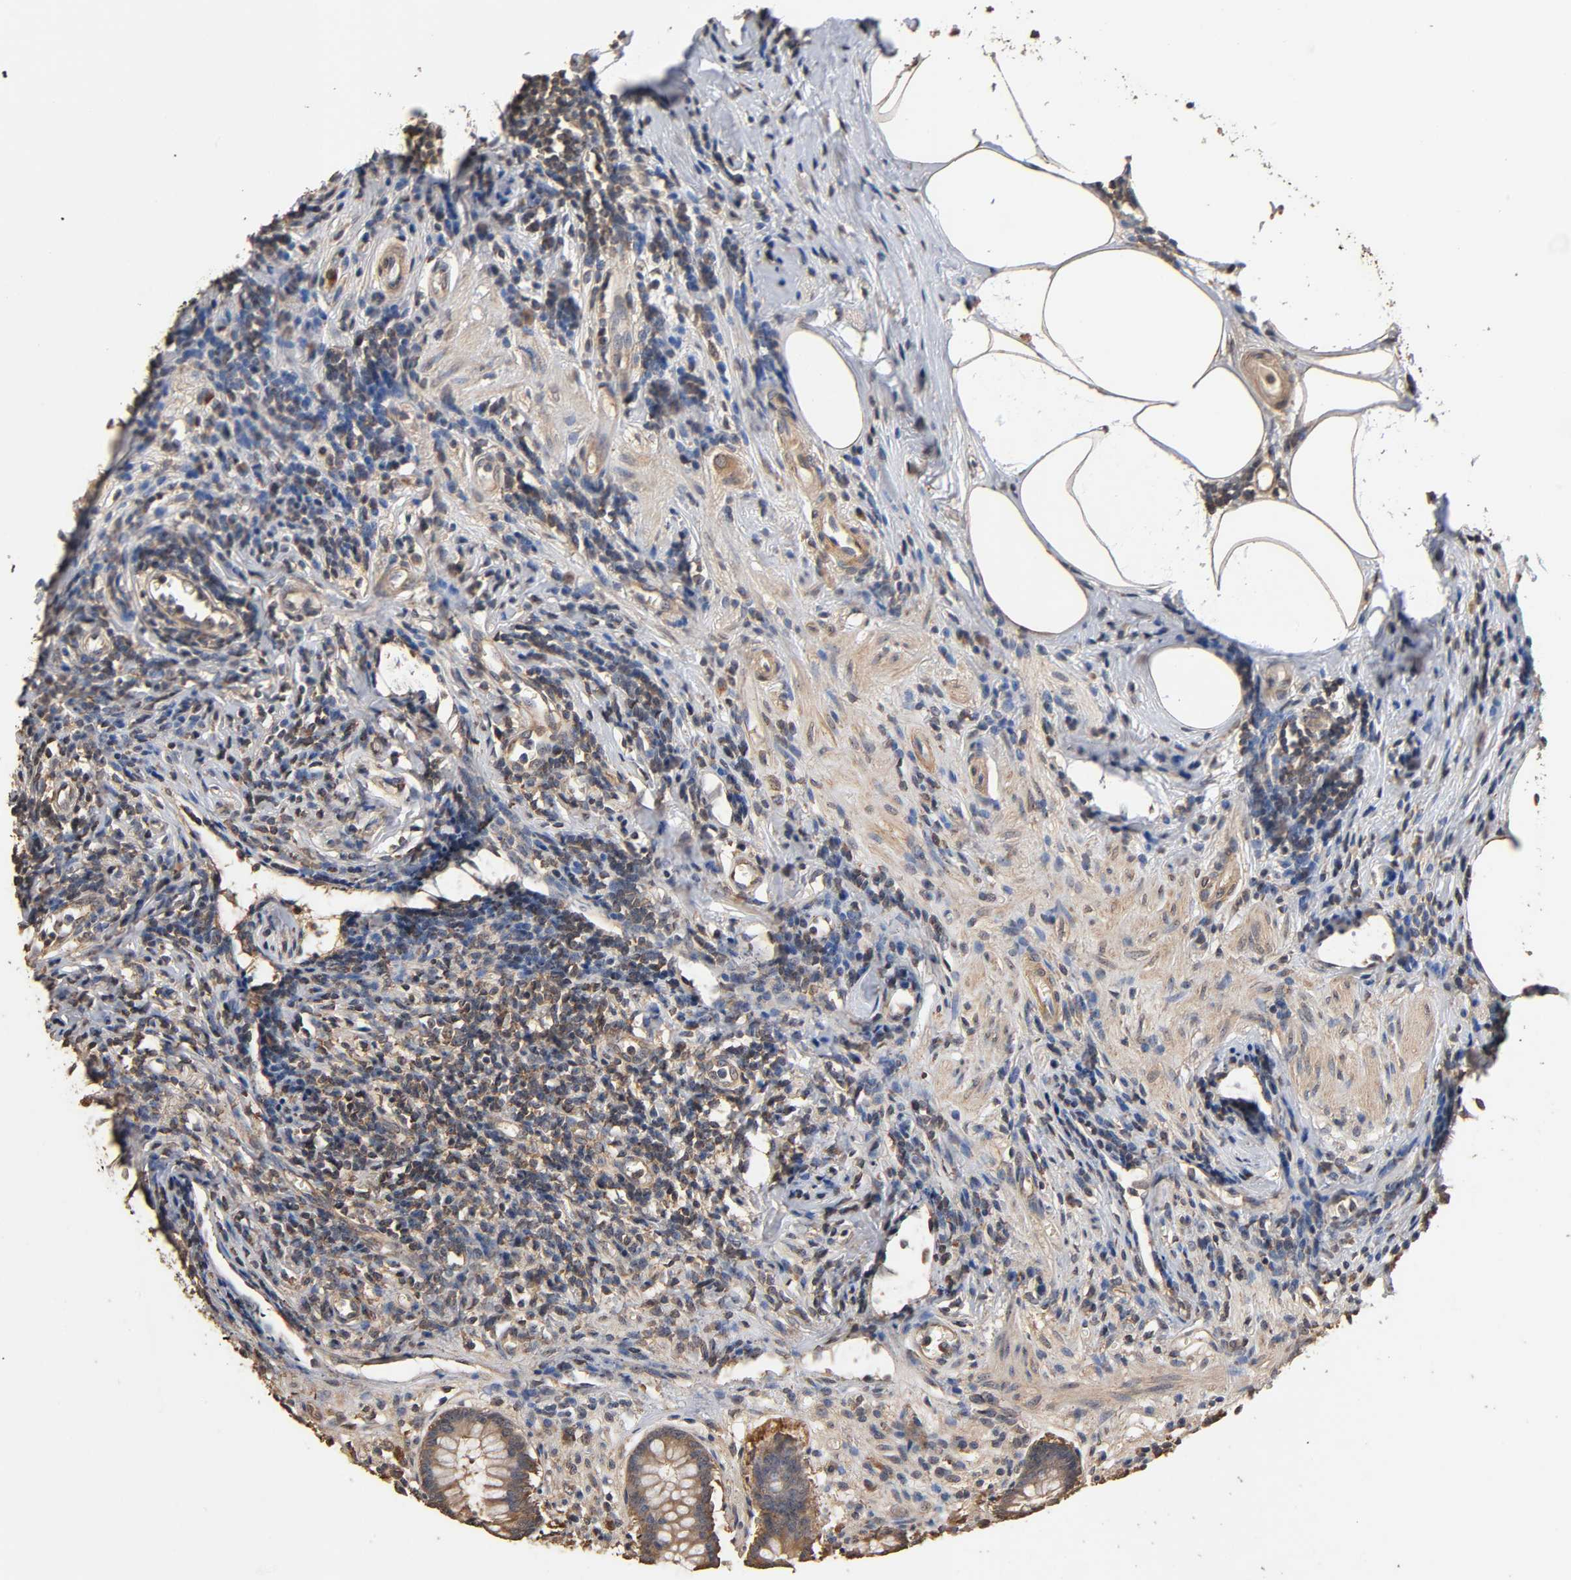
{"staining": {"intensity": "moderate", "quantity": ">75%", "location": "cytoplasmic/membranous"}, "tissue": "appendix", "cell_type": "Glandular cells", "image_type": "normal", "snomed": [{"axis": "morphology", "description": "Normal tissue, NOS"}, {"axis": "topography", "description": "Appendix"}], "caption": "DAB (3,3'-diaminobenzidine) immunohistochemical staining of benign appendix displays moderate cytoplasmic/membranous protein positivity in about >75% of glandular cells. Immunohistochemistry (ihc) stains the protein in brown and the nuclei are stained blue.", "gene": "ARHGEF7", "patient": {"sex": "female", "age": 50}}